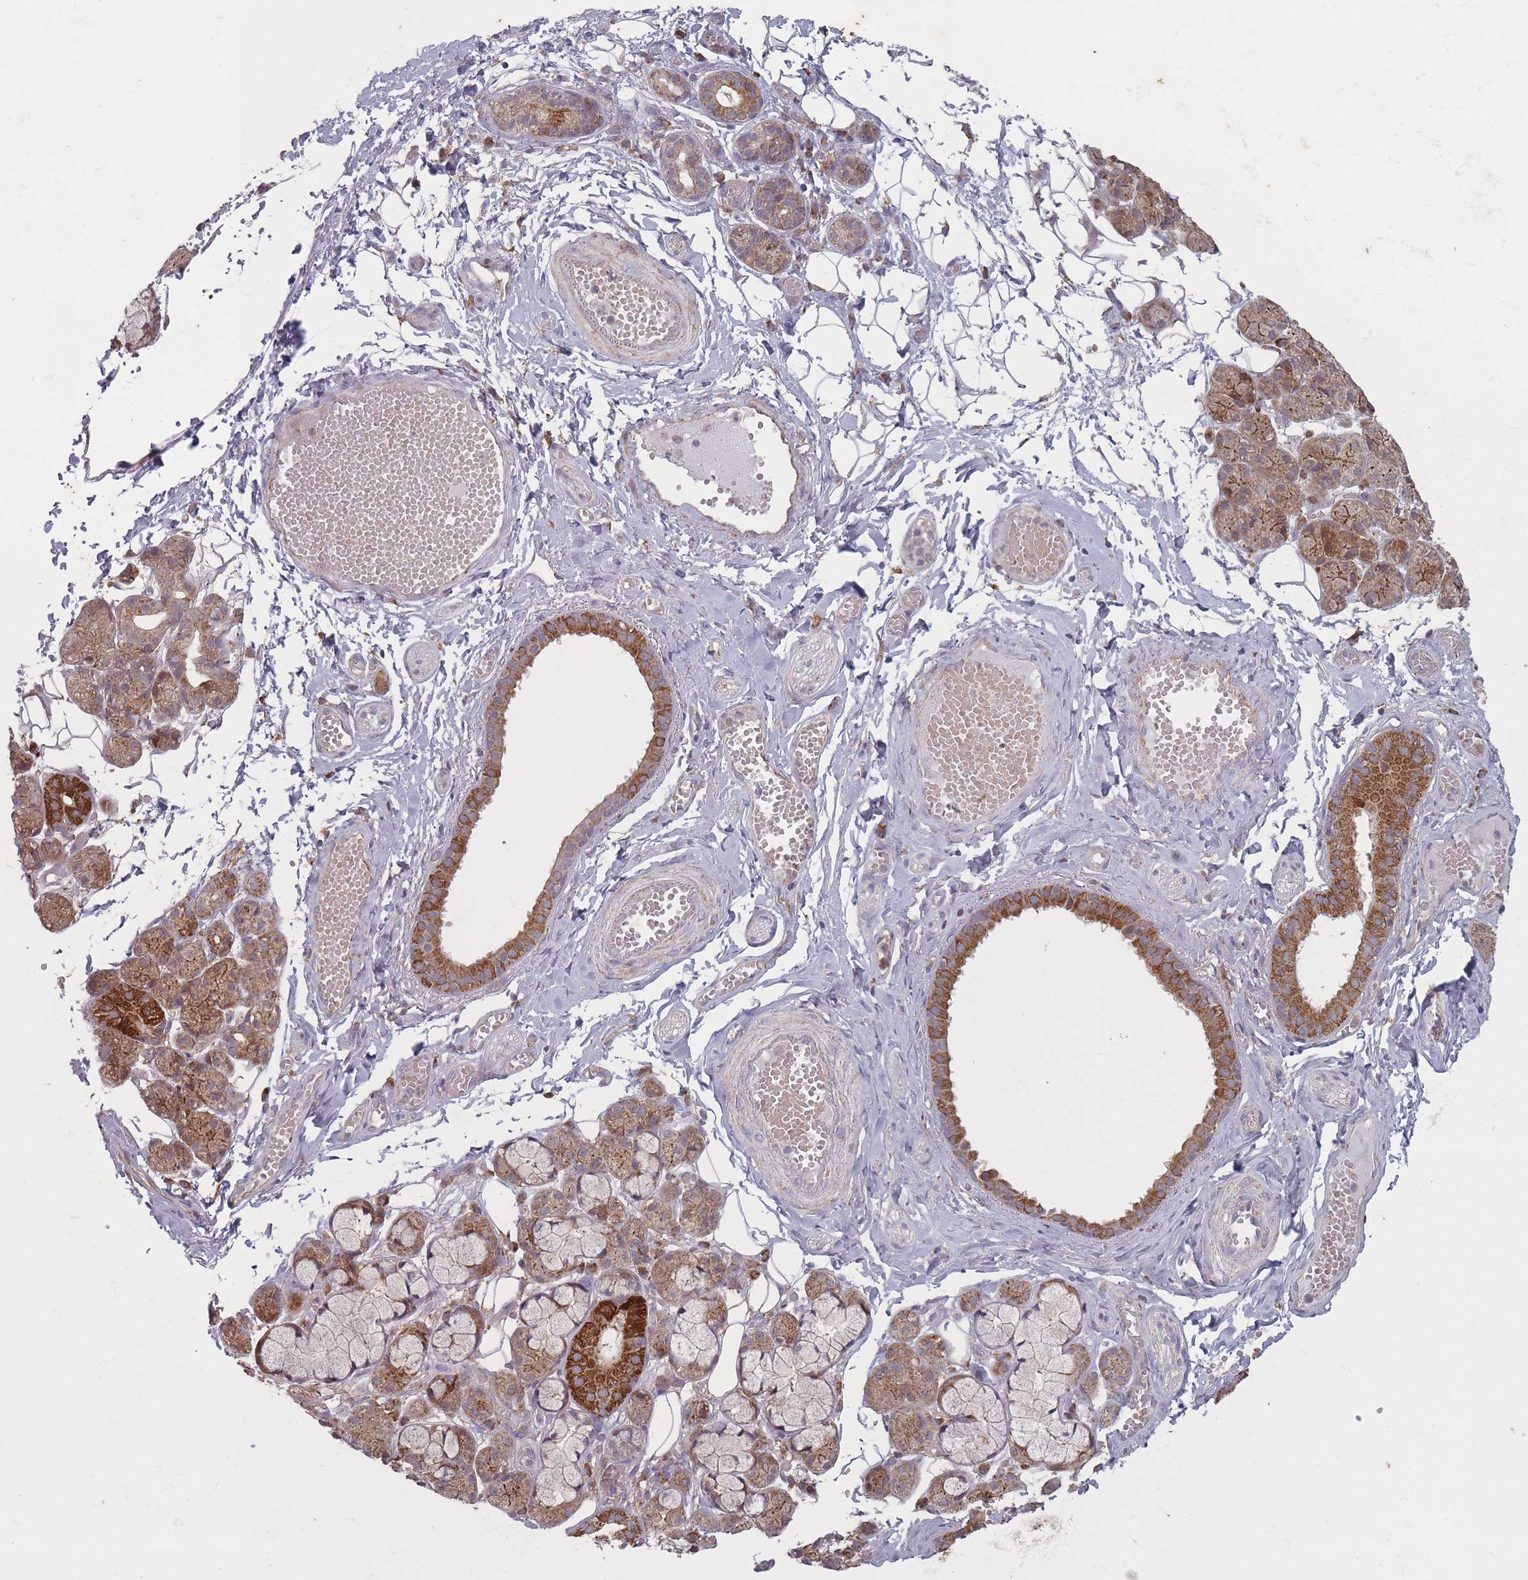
{"staining": {"intensity": "strong", "quantity": "<25%", "location": "cytoplasmic/membranous"}, "tissue": "salivary gland", "cell_type": "Glandular cells", "image_type": "normal", "snomed": [{"axis": "morphology", "description": "Normal tissue, NOS"}, {"axis": "topography", "description": "Salivary gland"}], "caption": "Immunohistochemical staining of unremarkable salivary gland shows strong cytoplasmic/membranous protein expression in about <25% of glandular cells.", "gene": "OR10Q1", "patient": {"sex": "male", "age": 63}}